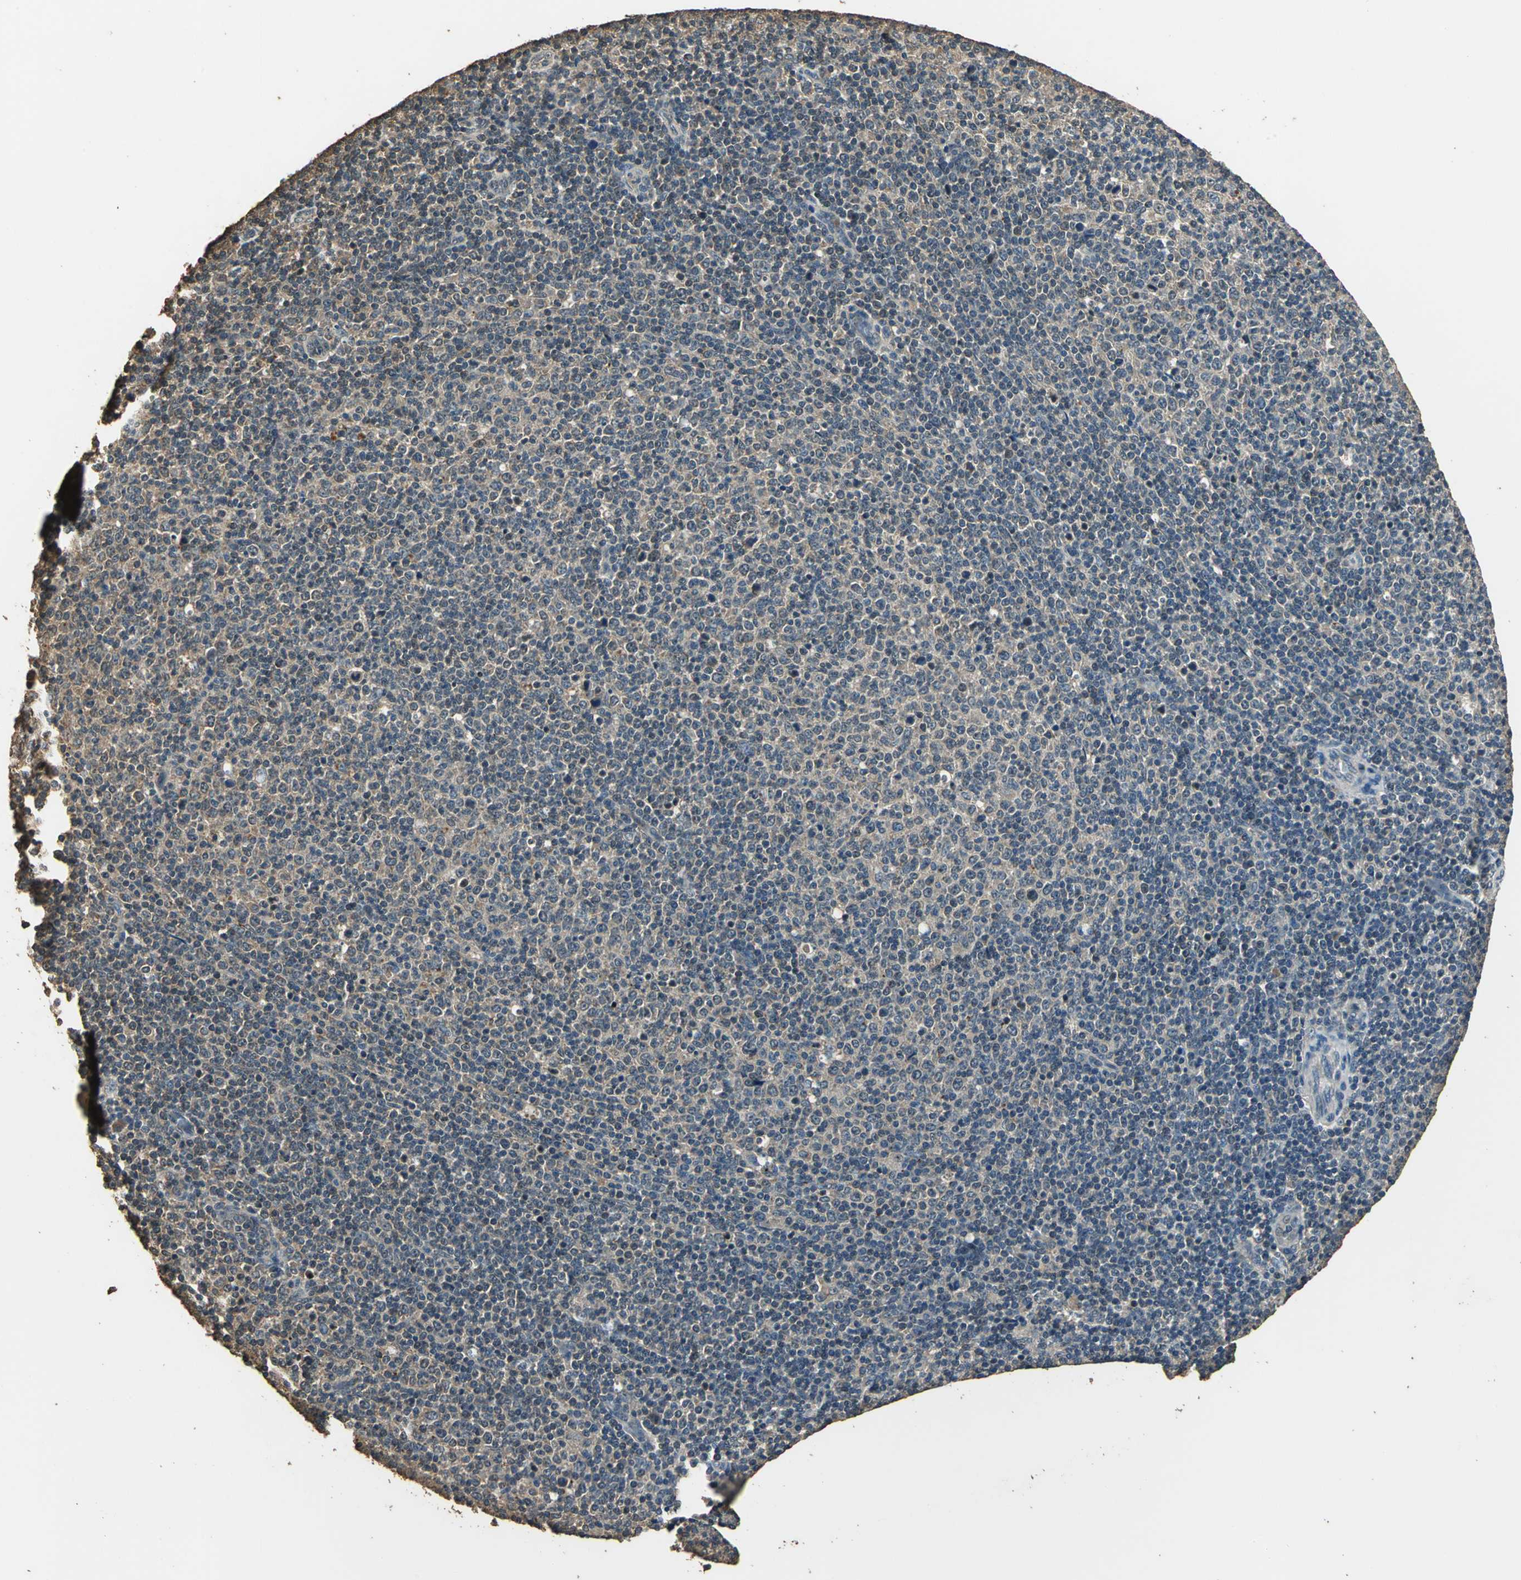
{"staining": {"intensity": "weak", "quantity": ">75%", "location": "cytoplasmic/membranous"}, "tissue": "lymphoma", "cell_type": "Tumor cells", "image_type": "cancer", "snomed": [{"axis": "morphology", "description": "Malignant lymphoma, non-Hodgkin's type, Low grade"}, {"axis": "topography", "description": "Lymph node"}], "caption": "Human low-grade malignant lymphoma, non-Hodgkin's type stained with a brown dye shows weak cytoplasmic/membranous positive staining in about >75% of tumor cells.", "gene": "TMPRSS4", "patient": {"sex": "male", "age": 70}}